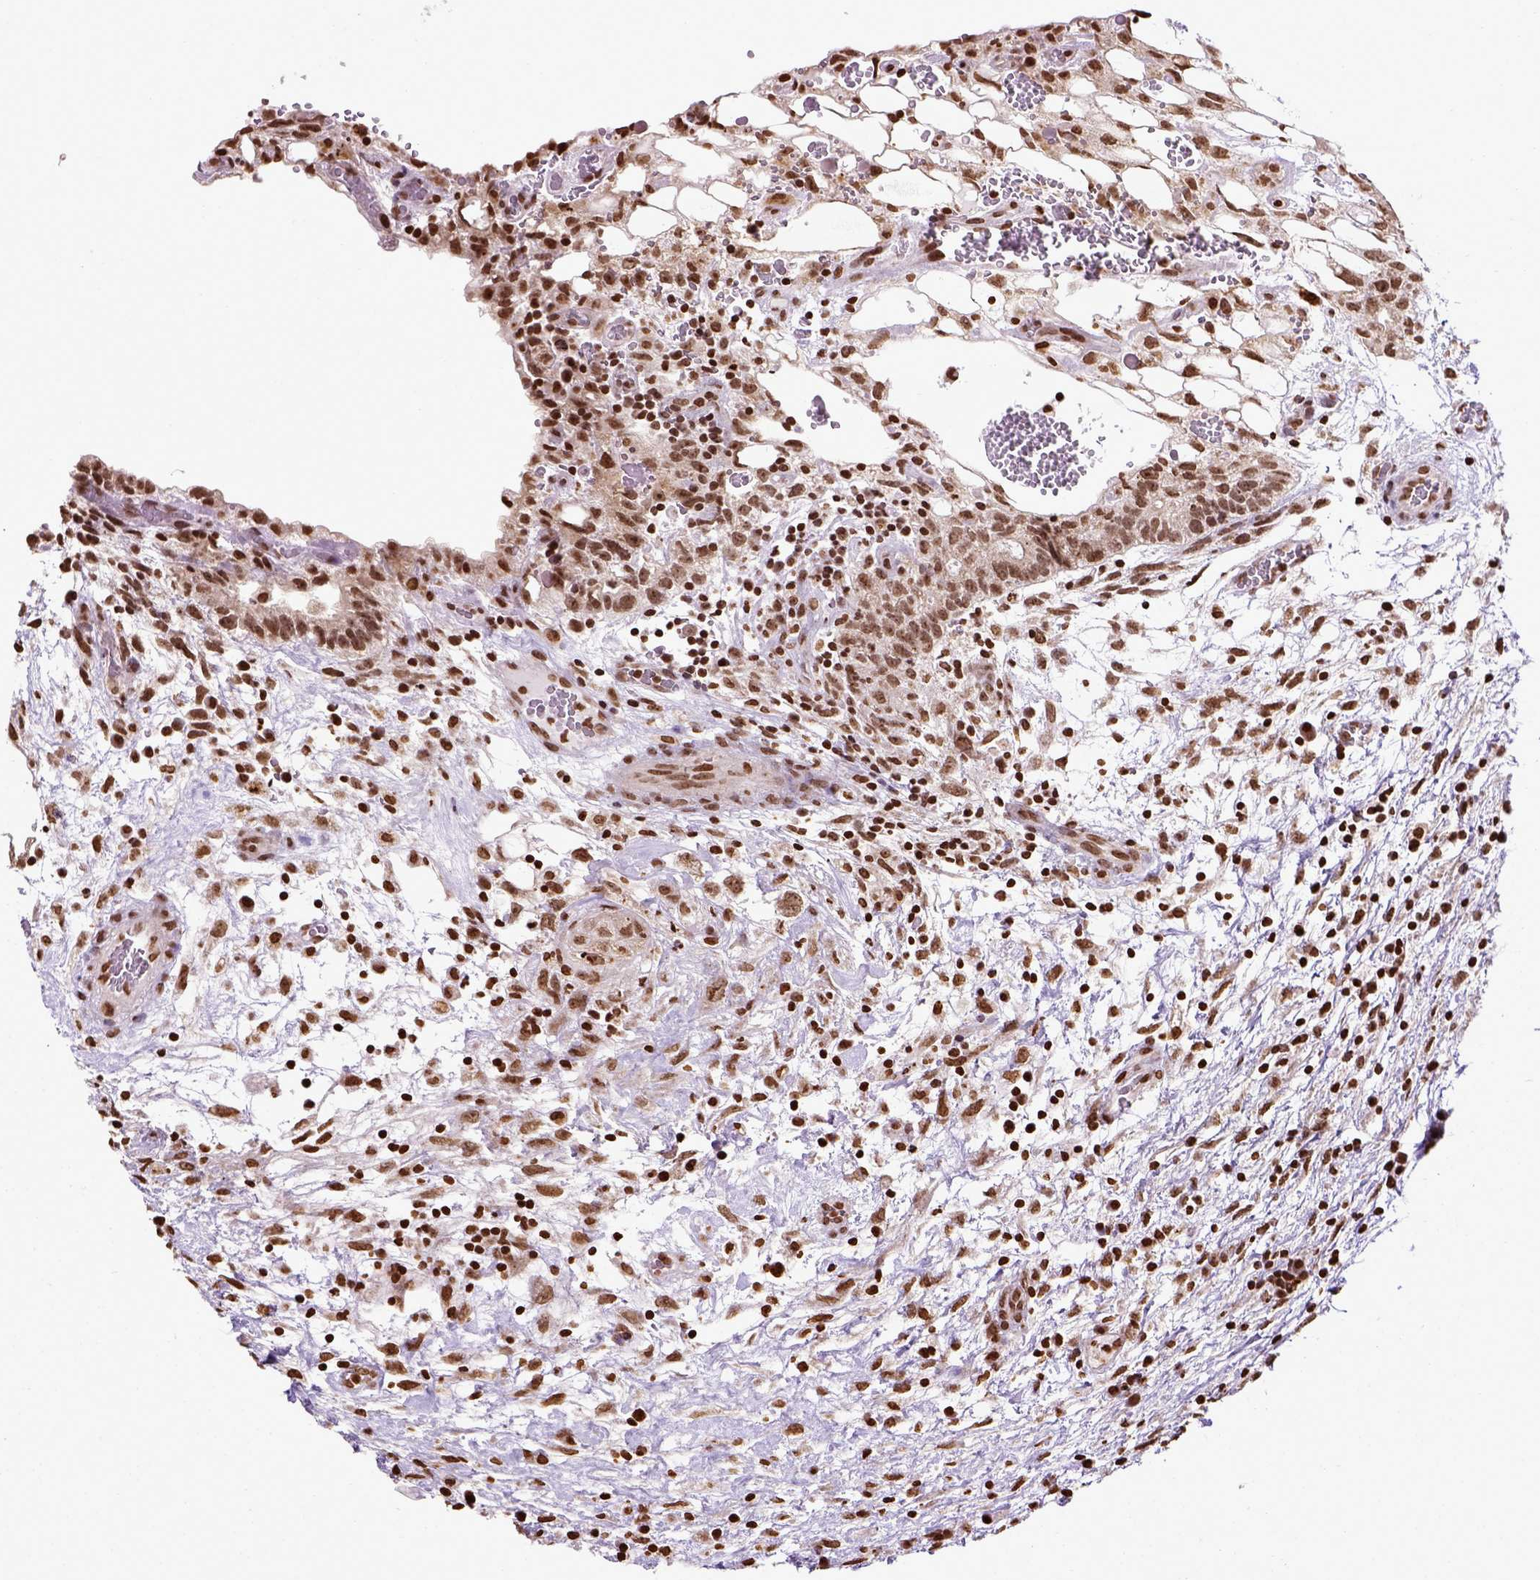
{"staining": {"intensity": "moderate", "quantity": ">75%", "location": "nuclear"}, "tissue": "testis cancer", "cell_type": "Tumor cells", "image_type": "cancer", "snomed": [{"axis": "morphology", "description": "Normal tissue, NOS"}, {"axis": "morphology", "description": "Carcinoma, Embryonal, NOS"}, {"axis": "topography", "description": "Testis"}], "caption": "The immunohistochemical stain highlights moderate nuclear expression in tumor cells of embryonal carcinoma (testis) tissue.", "gene": "ZNF75D", "patient": {"sex": "male", "age": 32}}